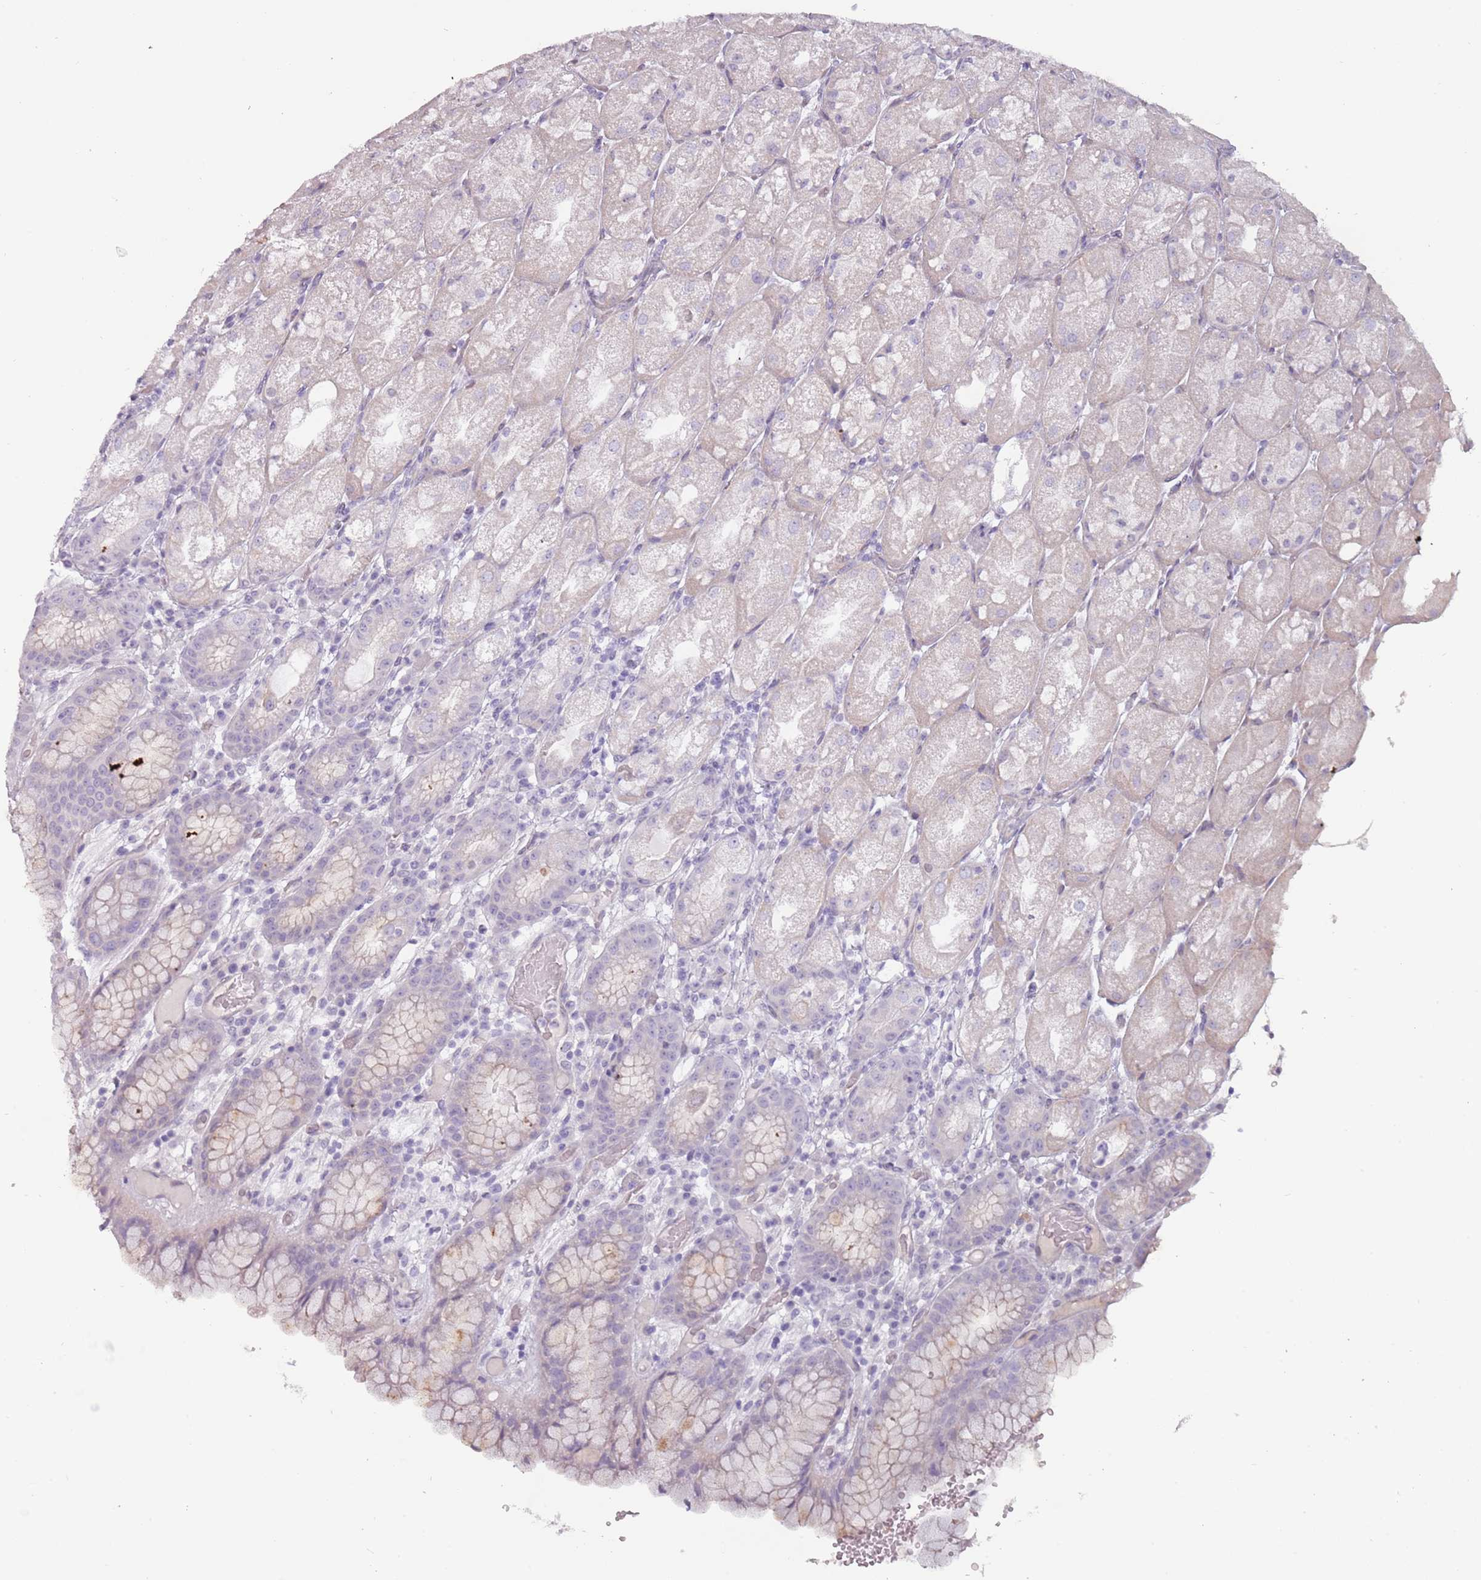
{"staining": {"intensity": "negative", "quantity": "none", "location": "none"}, "tissue": "stomach", "cell_type": "Glandular cells", "image_type": "normal", "snomed": [{"axis": "morphology", "description": "Normal tissue, NOS"}, {"axis": "topography", "description": "Stomach, upper"}], "caption": "There is no significant positivity in glandular cells of stomach. Brightfield microscopy of IHC stained with DAB (brown) and hematoxylin (blue), captured at high magnification.", "gene": "RFX2", "patient": {"sex": "male", "age": 52}}